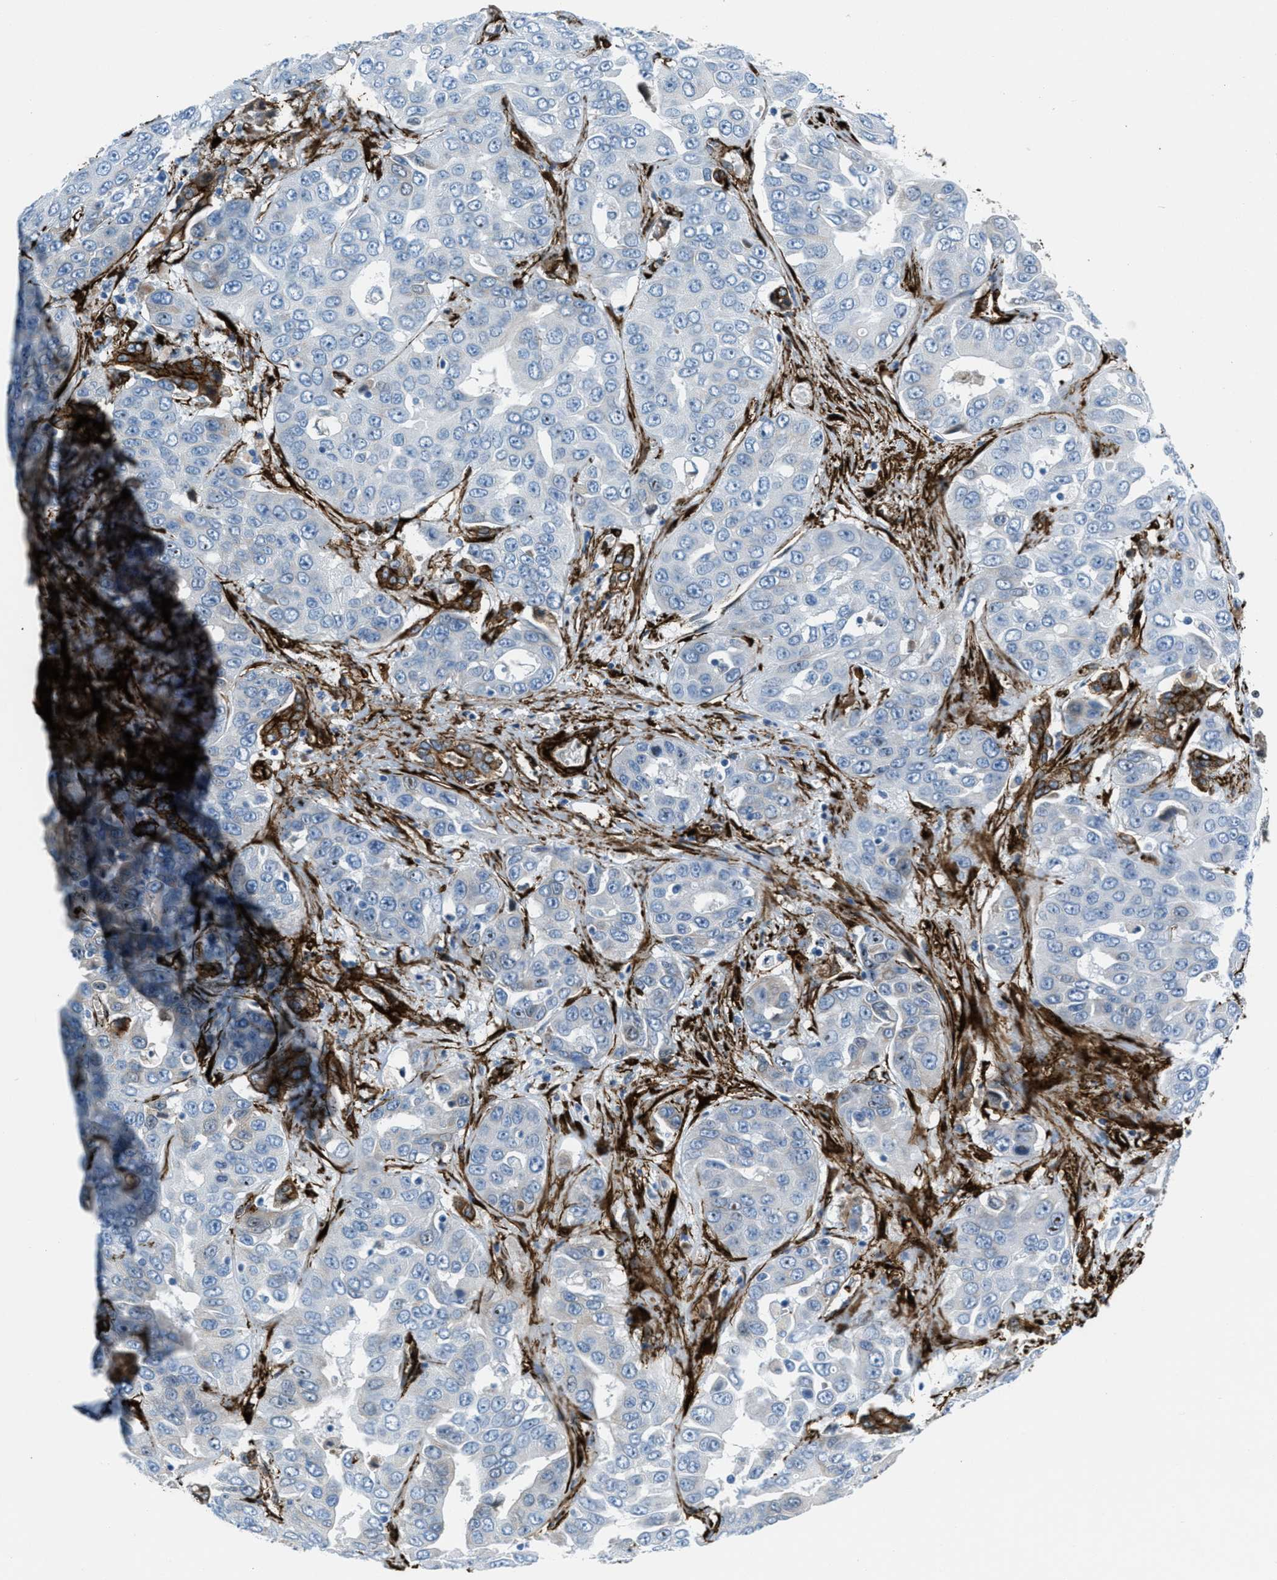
{"staining": {"intensity": "negative", "quantity": "none", "location": "none"}, "tissue": "liver cancer", "cell_type": "Tumor cells", "image_type": "cancer", "snomed": [{"axis": "morphology", "description": "Cholangiocarcinoma"}, {"axis": "topography", "description": "Liver"}], "caption": "An immunohistochemistry micrograph of cholangiocarcinoma (liver) is shown. There is no staining in tumor cells of cholangiocarcinoma (liver).", "gene": "CALD1", "patient": {"sex": "female", "age": 52}}